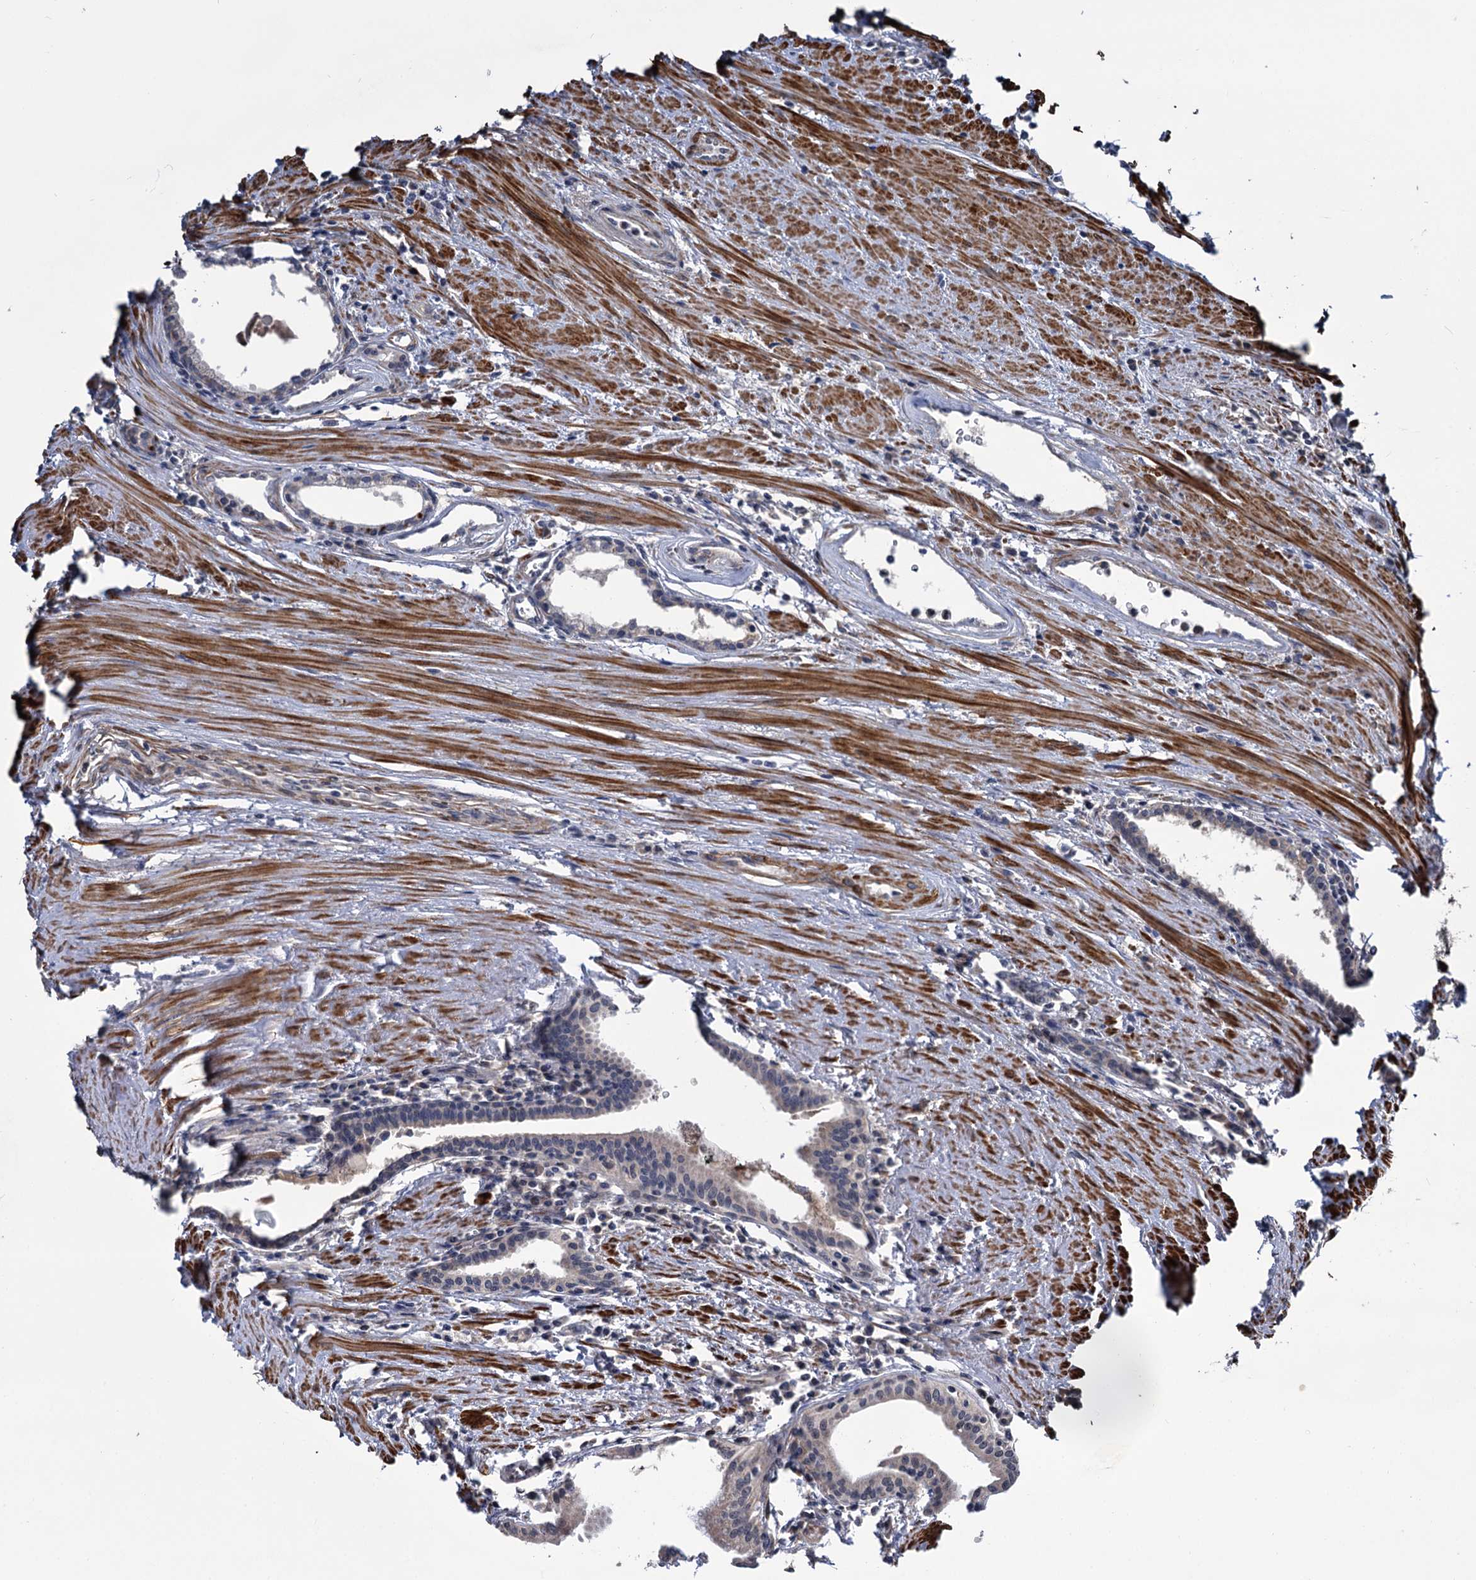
{"staining": {"intensity": "negative", "quantity": "none", "location": "none"}, "tissue": "prostate cancer", "cell_type": "Tumor cells", "image_type": "cancer", "snomed": [{"axis": "morphology", "description": "Adenocarcinoma, High grade"}, {"axis": "topography", "description": "Prostate"}], "caption": "An immunohistochemistry photomicrograph of prostate adenocarcinoma (high-grade) is shown. There is no staining in tumor cells of prostate adenocarcinoma (high-grade).", "gene": "ALKBH7", "patient": {"sex": "male", "age": 68}}